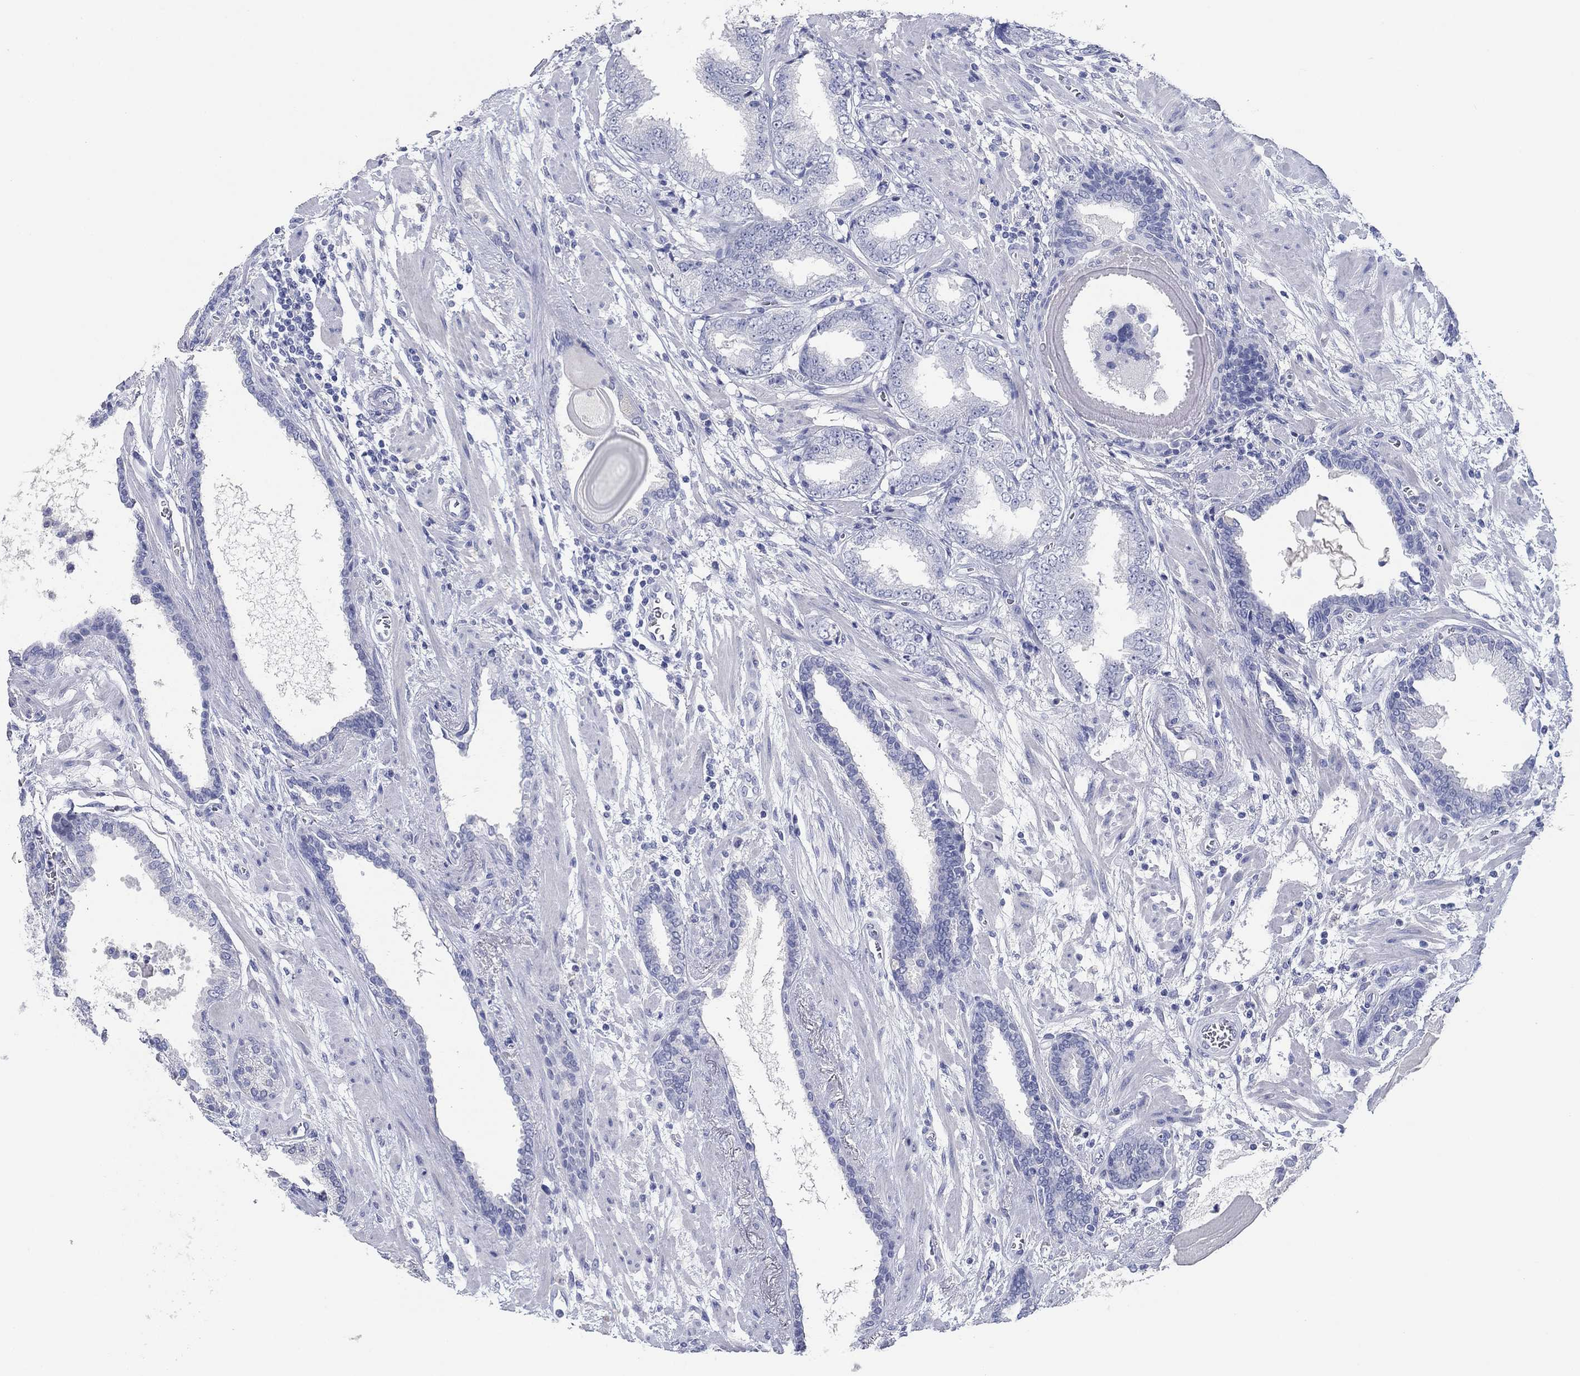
{"staining": {"intensity": "negative", "quantity": "none", "location": "none"}, "tissue": "prostate cancer", "cell_type": "Tumor cells", "image_type": "cancer", "snomed": [{"axis": "morphology", "description": "Adenocarcinoma, Low grade"}, {"axis": "topography", "description": "Prostate"}], "caption": "DAB (3,3'-diaminobenzidine) immunohistochemical staining of human prostate adenocarcinoma (low-grade) reveals no significant expression in tumor cells. (DAB (3,3'-diaminobenzidine) immunohistochemistry with hematoxylin counter stain).", "gene": "POU5F1", "patient": {"sex": "male", "age": 69}}